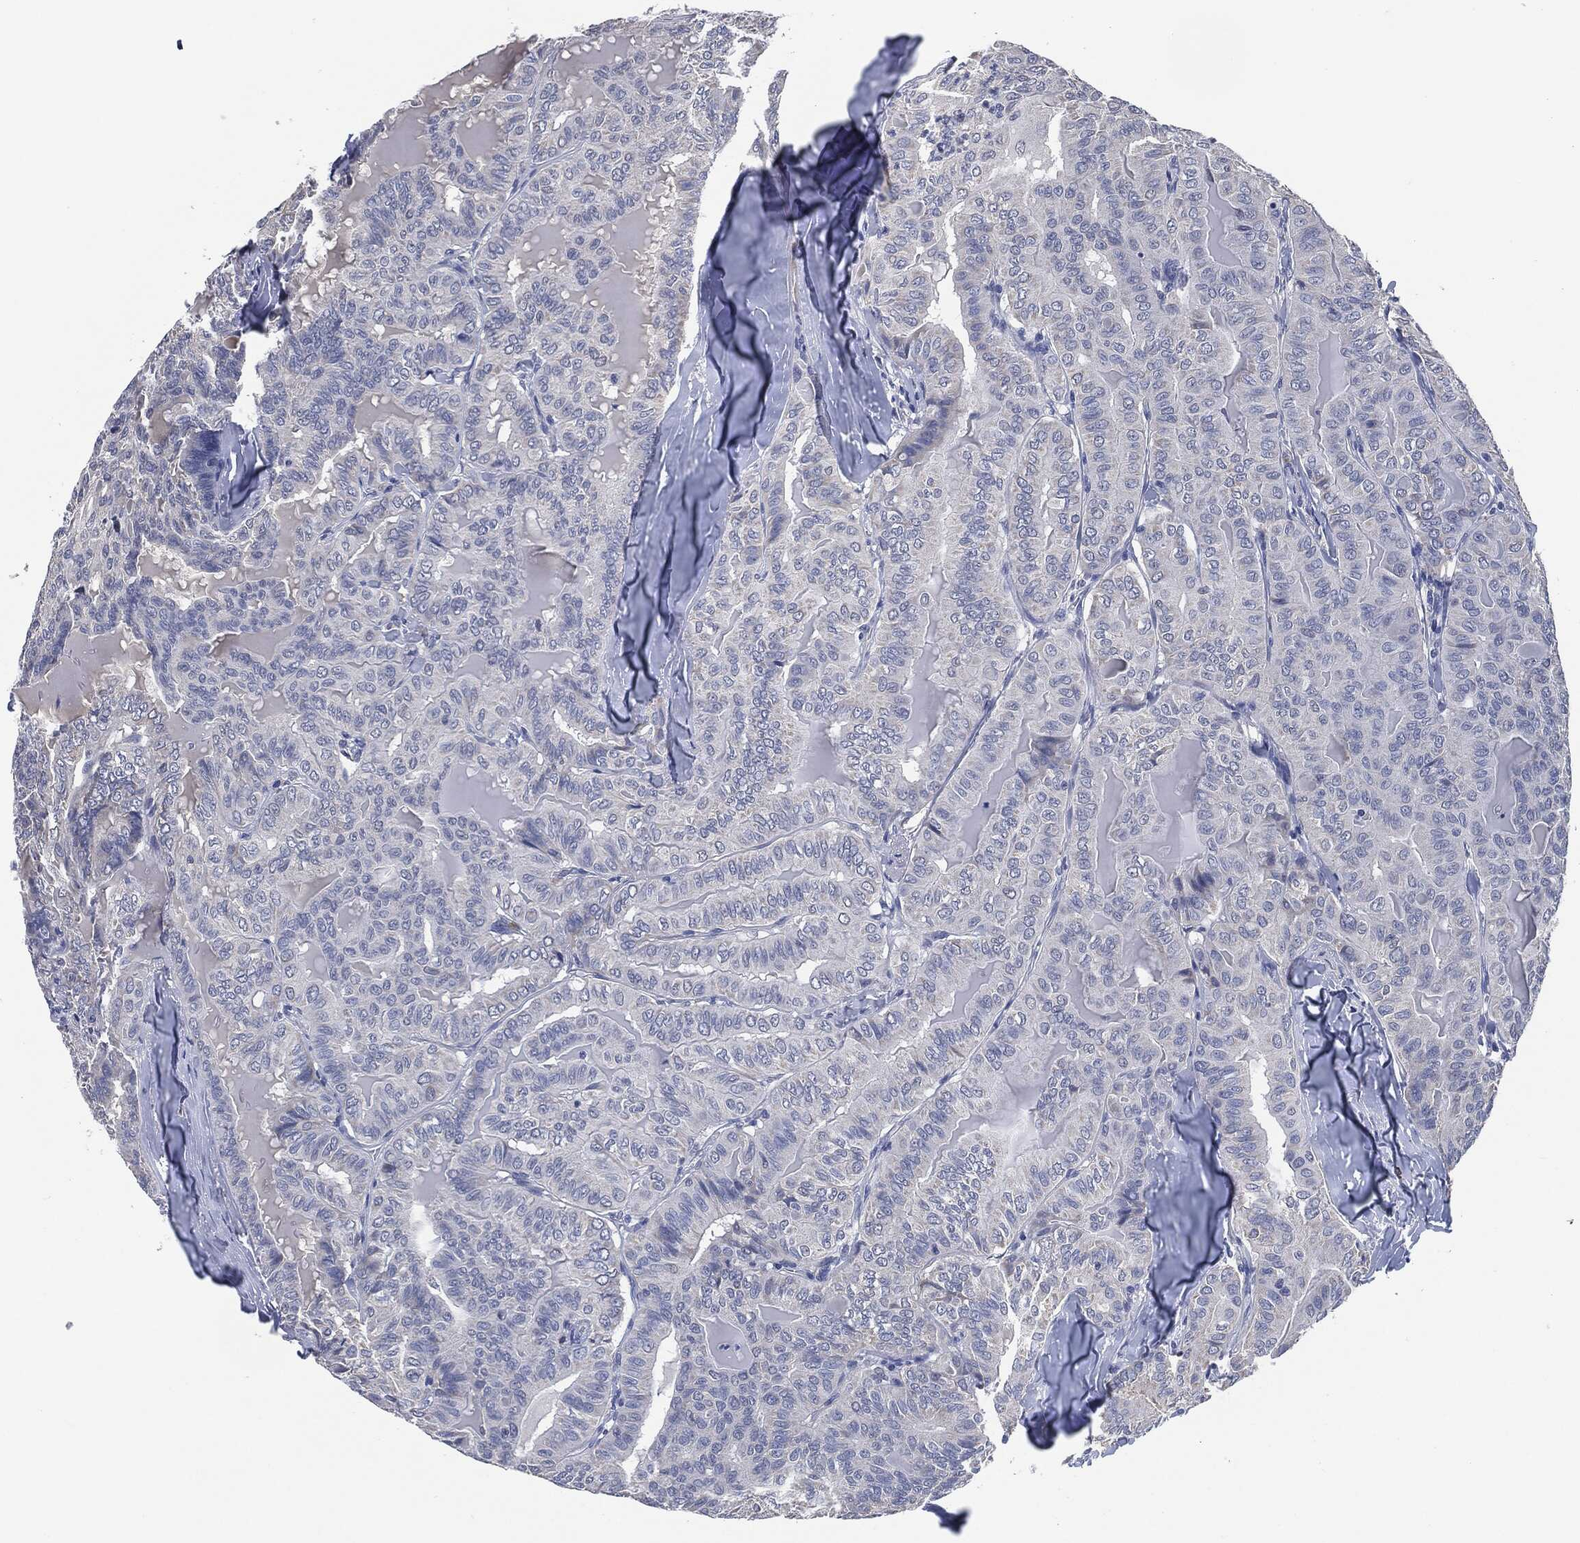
{"staining": {"intensity": "negative", "quantity": "none", "location": "none"}, "tissue": "thyroid cancer", "cell_type": "Tumor cells", "image_type": "cancer", "snomed": [{"axis": "morphology", "description": "Papillary adenocarcinoma, NOS"}, {"axis": "topography", "description": "Thyroid gland"}], "caption": "Thyroid papillary adenocarcinoma was stained to show a protein in brown. There is no significant expression in tumor cells.", "gene": "IL2RG", "patient": {"sex": "female", "age": 68}}